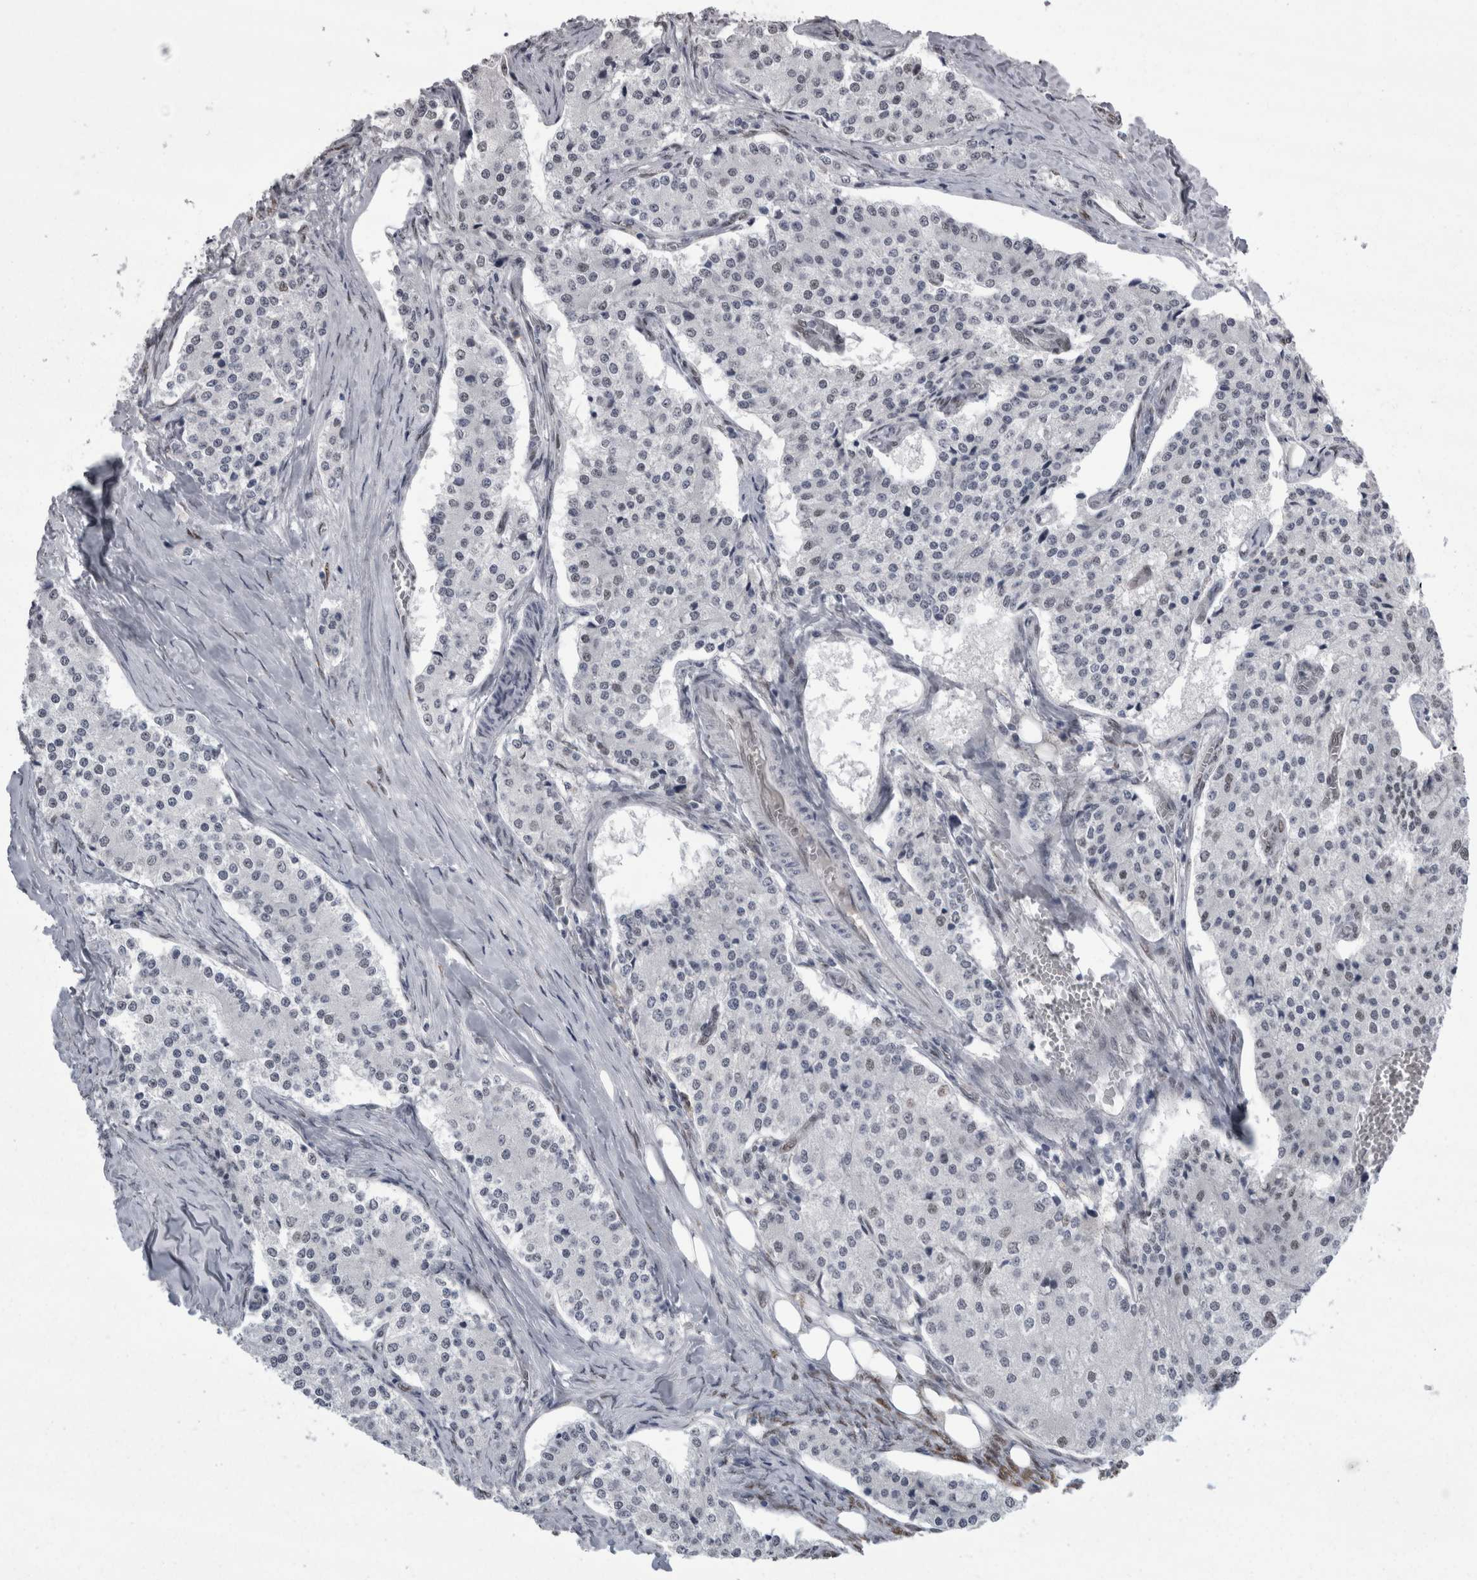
{"staining": {"intensity": "weak", "quantity": "<25%", "location": "nuclear"}, "tissue": "carcinoid", "cell_type": "Tumor cells", "image_type": "cancer", "snomed": [{"axis": "morphology", "description": "Carcinoid, malignant, NOS"}, {"axis": "topography", "description": "Colon"}], "caption": "A high-resolution image shows immunohistochemistry staining of carcinoid, which exhibits no significant positivity in tumor cells. (DAB (3,3'-diaminobenzidine) immunohistochemistry with hematoxylin counter stain).", "gene": "C1orf54", "patient": {"sex": "female", "age": 52}}